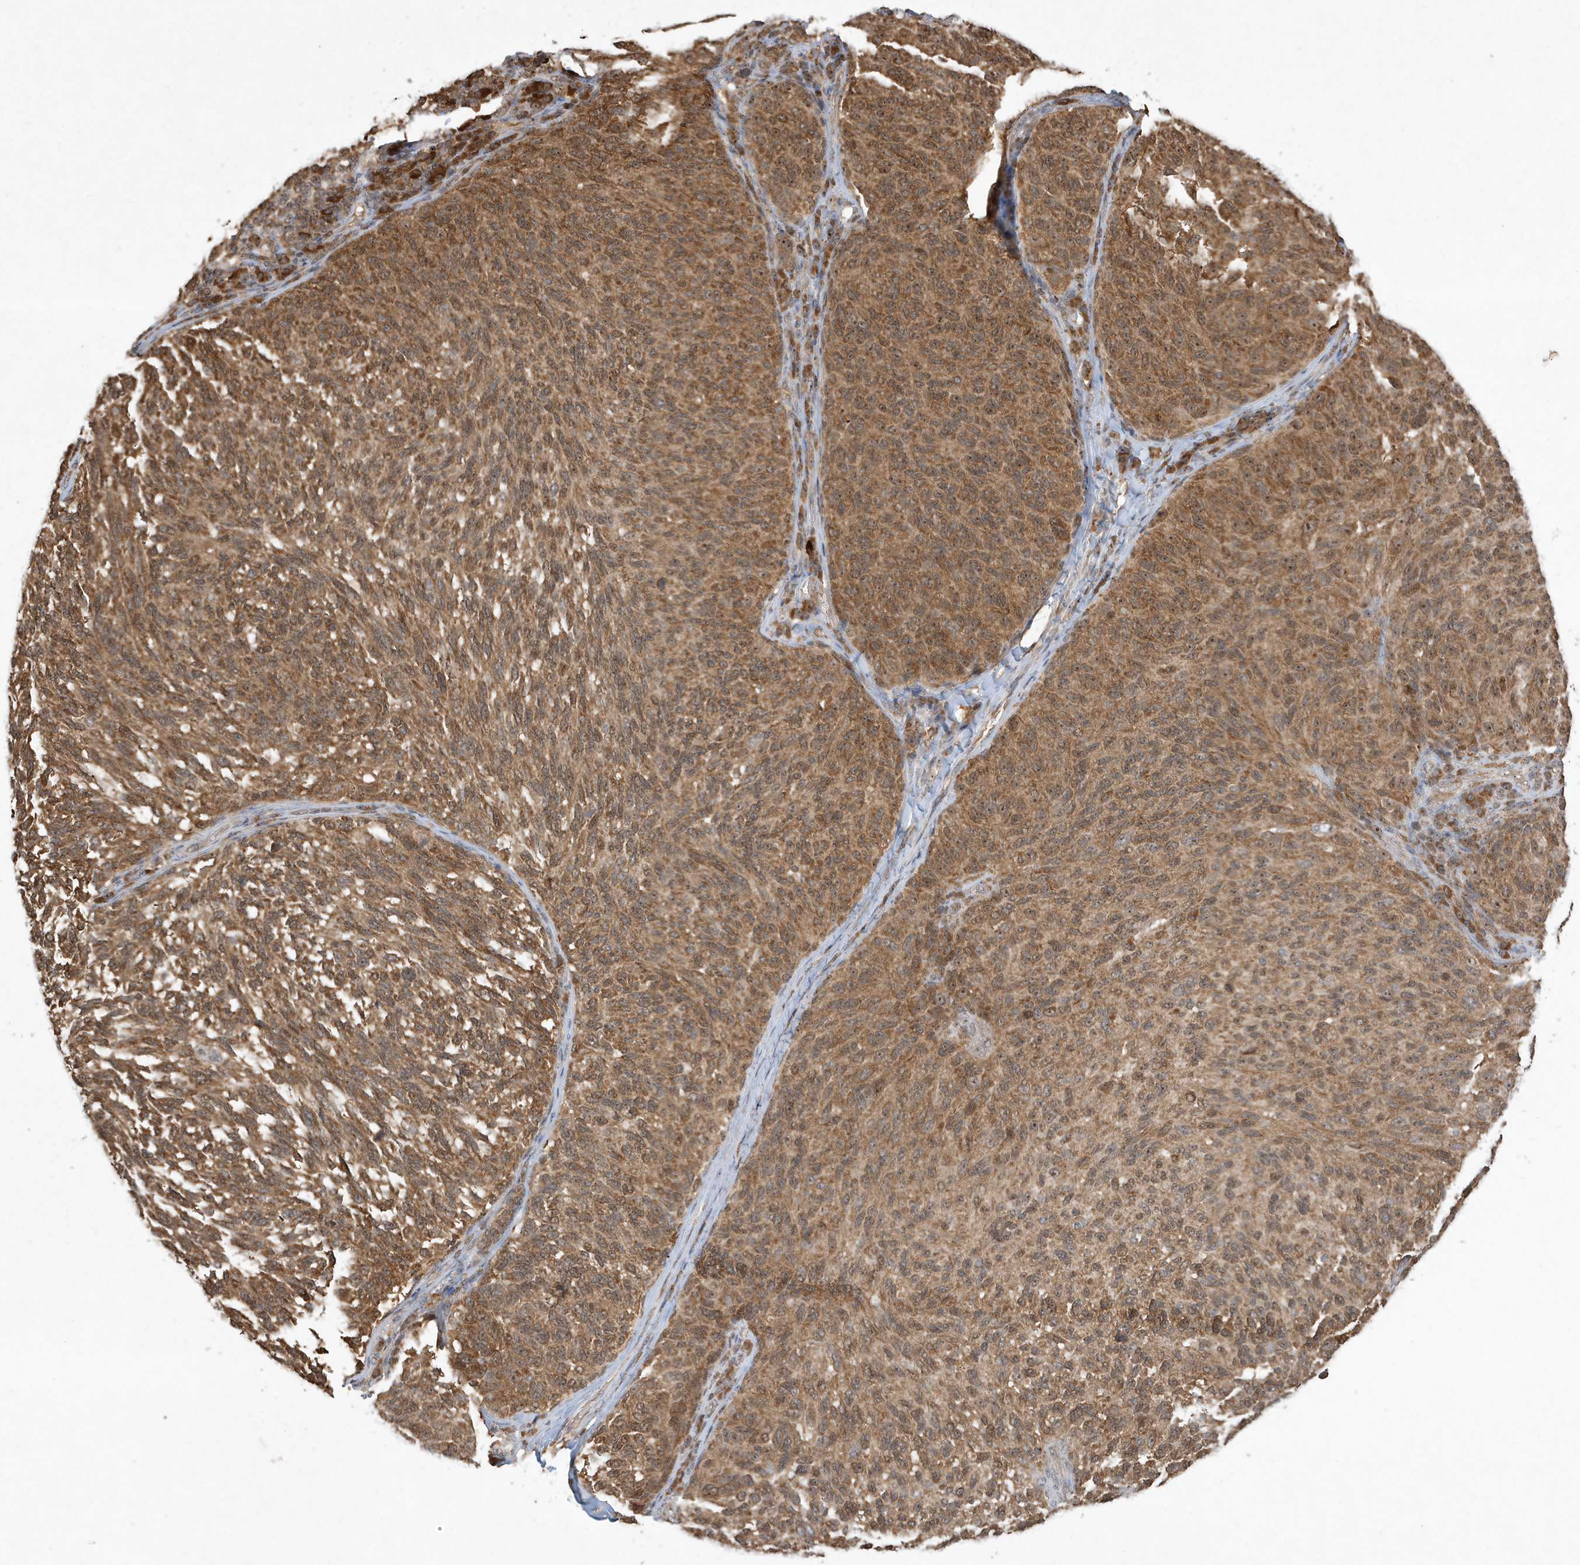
{"staining": {"intensity": "moderate", "quantity": ">75%", "location": "cytoplasmic/membranous,nuclear"}, "tissue": "melanoma", "cell_type": "Tumor cells", "image_type": "cancer", "snomed": [{"axis": "morphology", "description": "Malignant melanoma, NOS"}, {"axis": "topography", "description": "Skin"}], "caption": "IHC (DAB) staining of human malignant melanoma exhibits moderate cytoplasmic/membranous and nuclear protein expression in about >75% of tumor cells.", "gene": "ABCB9", "patient": {"sex": "female", "age": 73}}